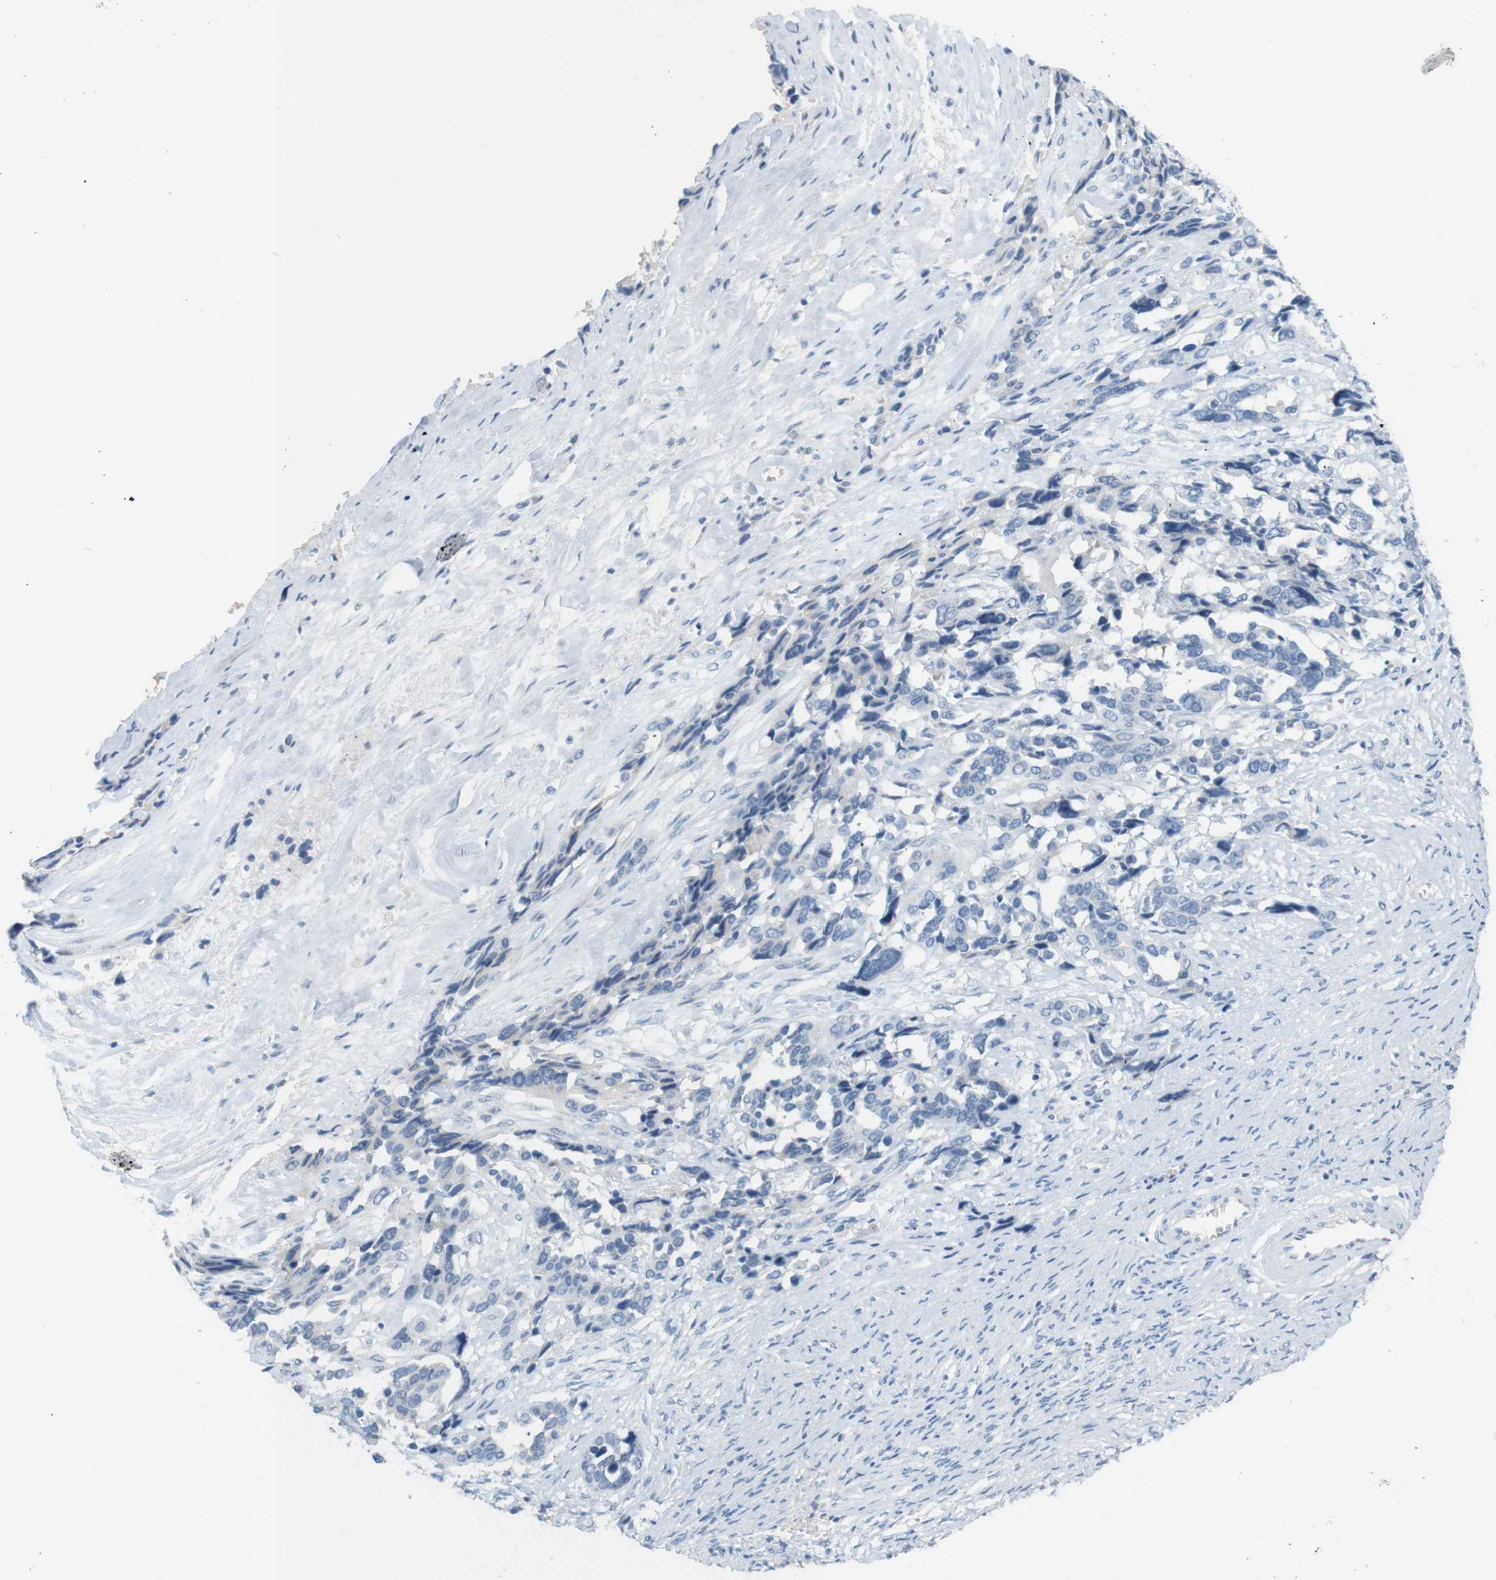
{"staining": {"intensity": "negative", "quantity": "none", "location": "none"}, "tissue": "ovarian cancer", "cell_type": "Tumor cells", "image_type": "cancer", "snomed": [{"axis": "morphology", "description": "Cystadenocarcinoma, serous, NOS"}, {"axis": "topography", "description": "Ovary"}], "caption": "Tumor cells are negative for brown protein staining in serous cystadenocarcinoma (ovarian). (DAB (3,3'-diaminobenzidine) immunohistochemistry (IHC) with hematoxylin counter stain).", "gene": "LRRK2", "patient": {"sex": "female", "age": 44}}